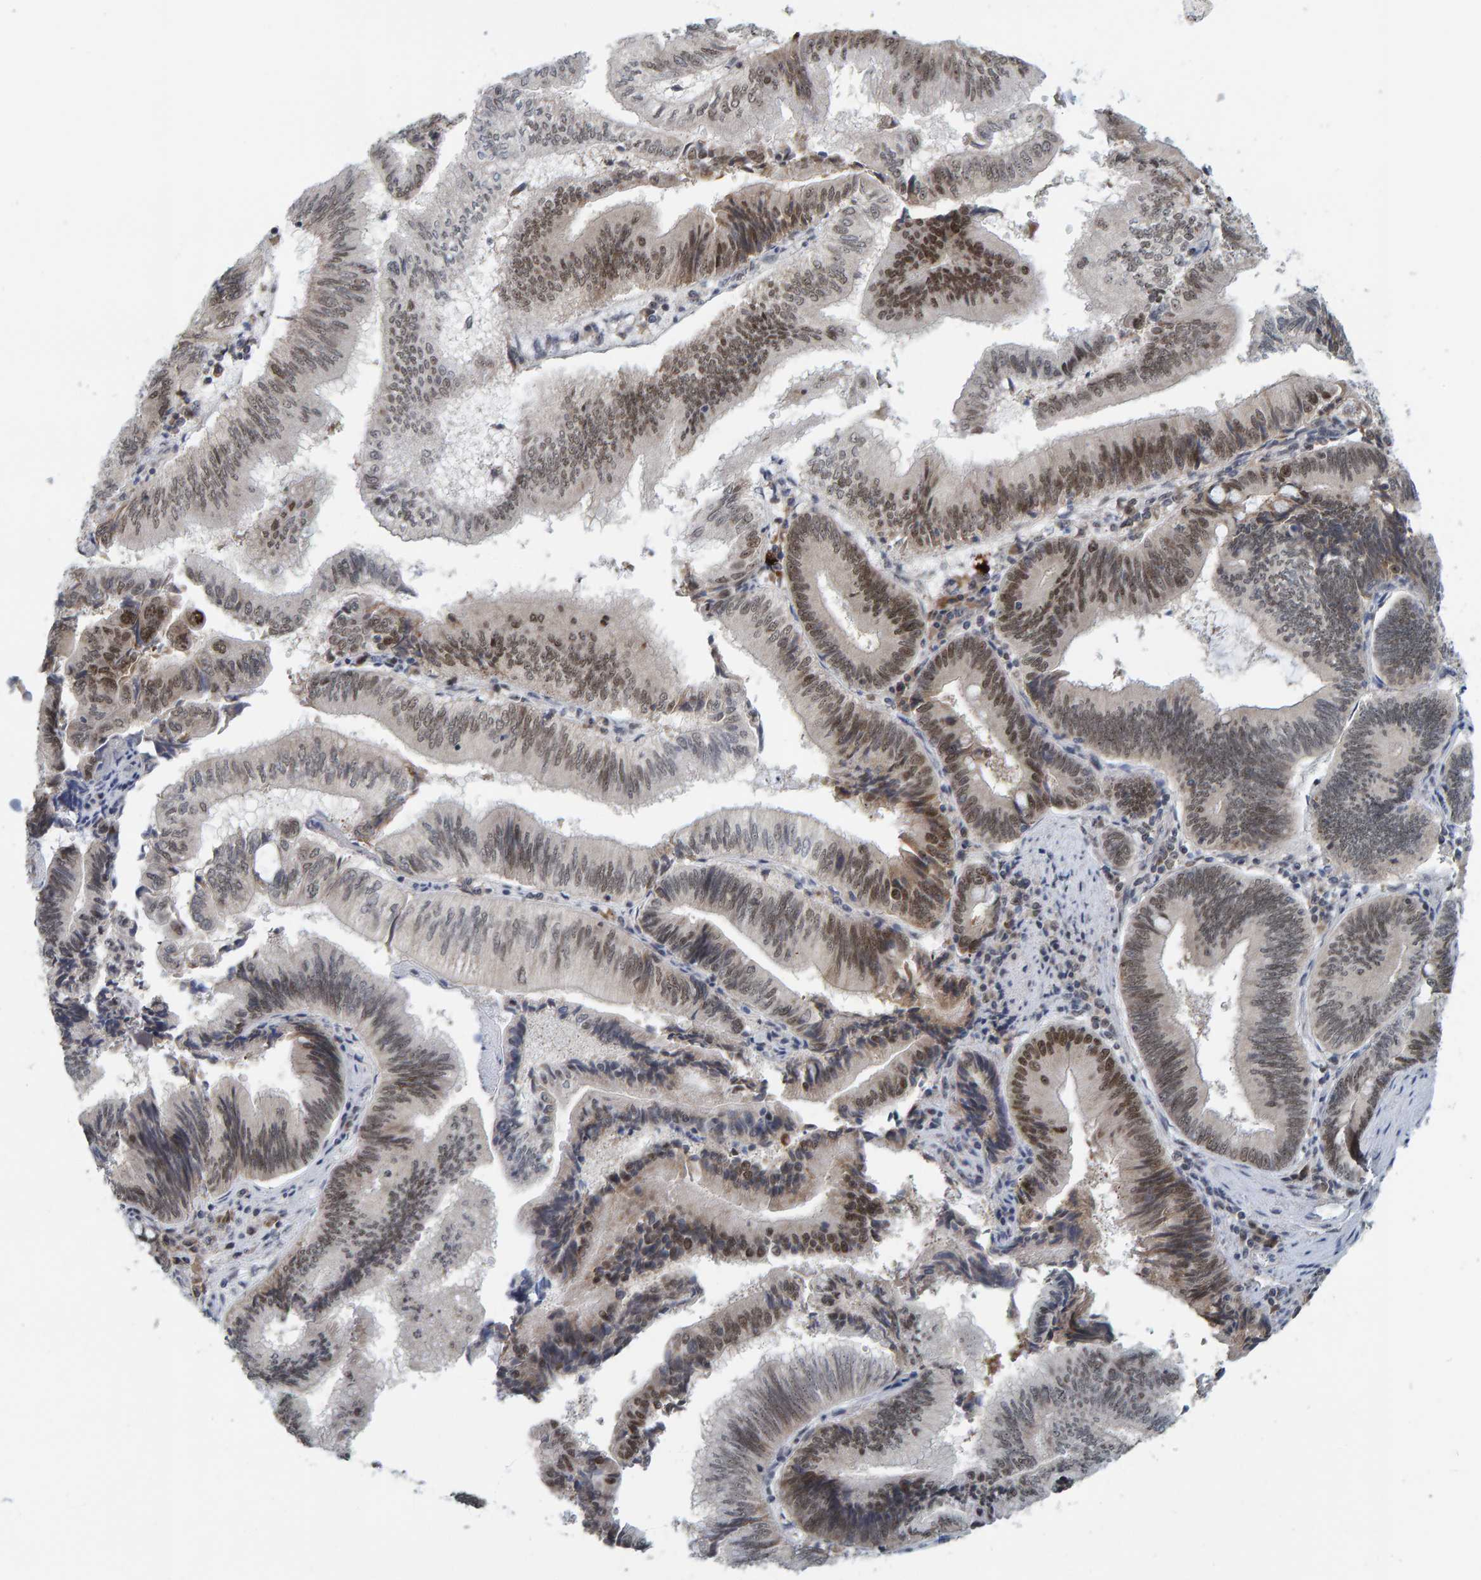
{"staining": {"intensity": "moderate", "quantity": ">75%", "location": "nuclear"}, "tissue": "pancreatic cancer", "cell_type": "Tumor cells", "image_type": "cancer", "snomed": [{"axis": "morphology", "description": "Adenocarcinoma, NOS"}, {"axis": "topography", "description": "Pancreas"}], "caption": "An immunohistochemistry photomicrograph of neoplastic tissue is shown. Protein staining in brown shows moderate nuclear positivity in adenocarcinoma (pancreatic) within tumor cells.", "gene": "POLR1E", "patient": {"sex": "male", "age": 82}}